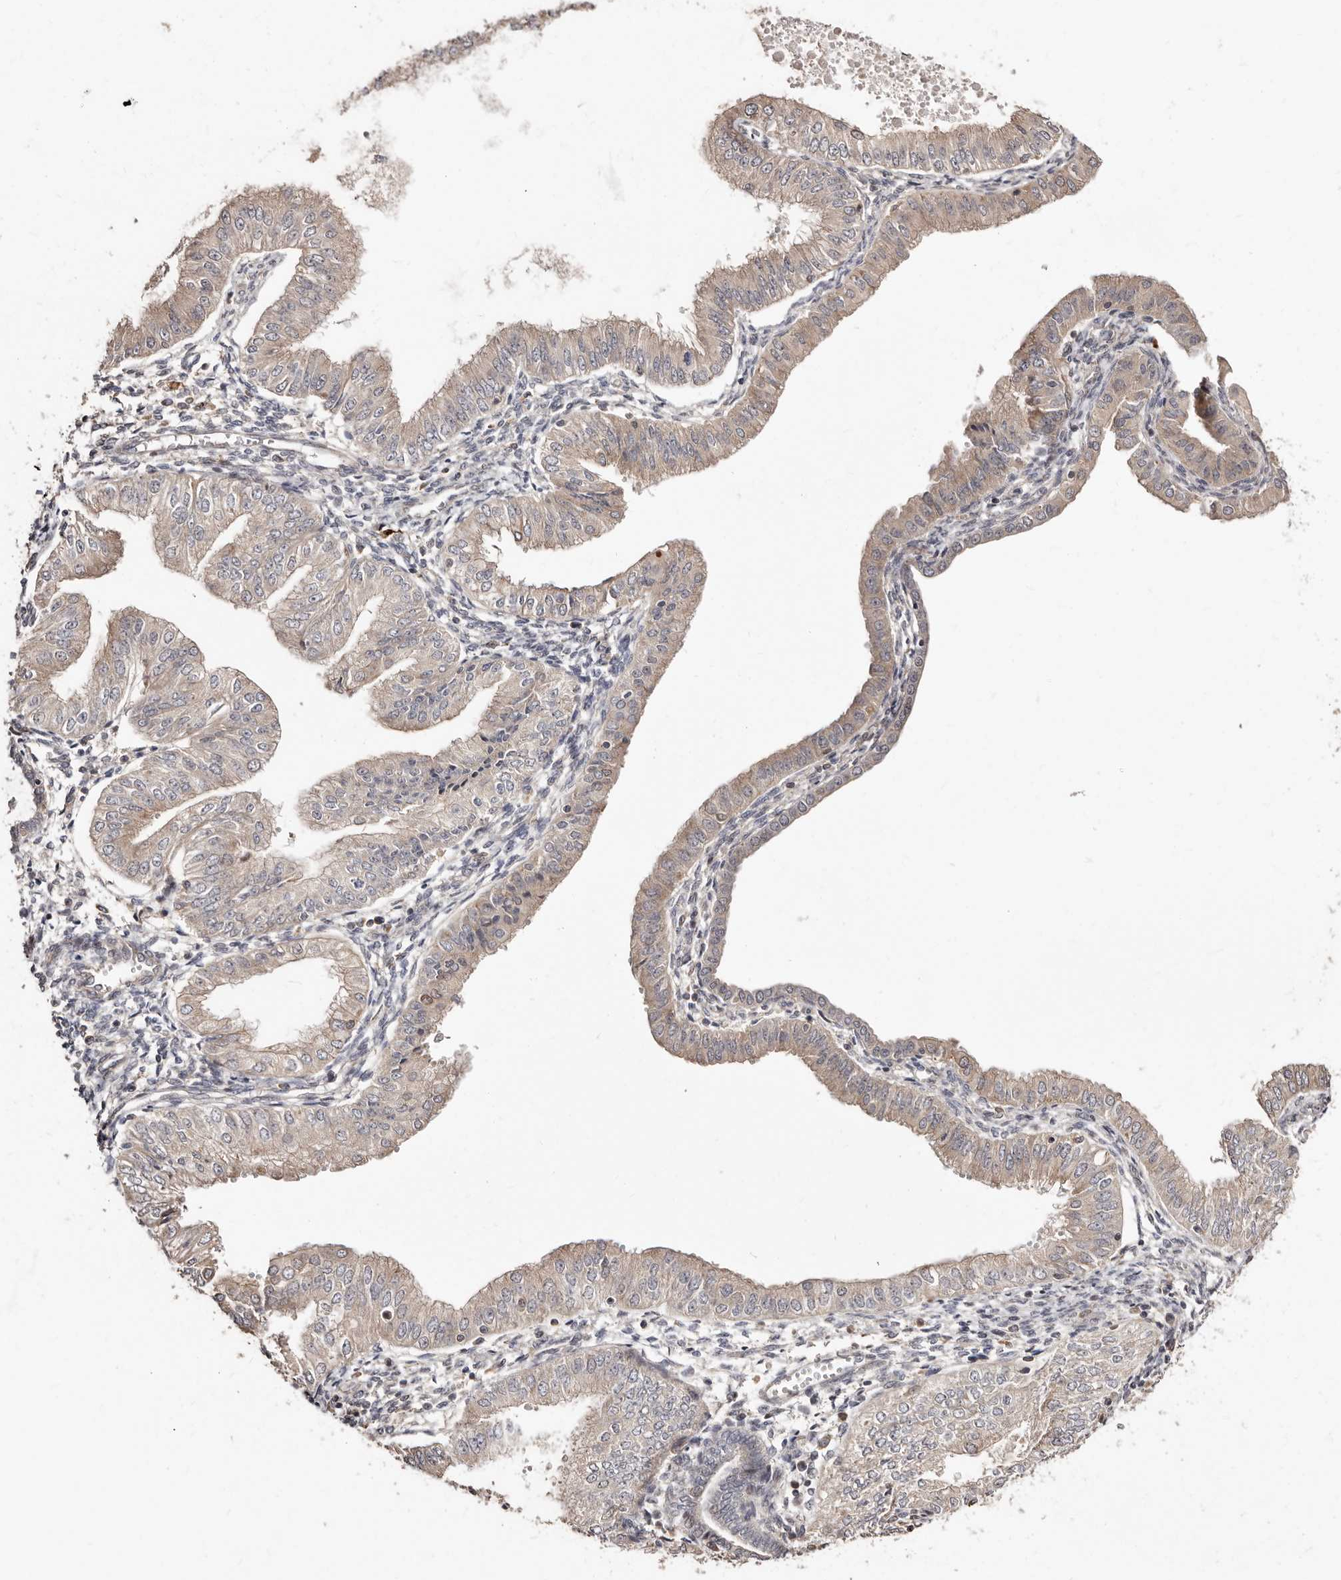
{"staining": {"intensity": "weak", "quantity": "25%-75%", "location": "cytoplasmic/membranous"}, "tissue": "endometrial cancer", "cell_type": "Tumor cells", "image_type": "cancer", "snomed": [{"axis": "morphology", "description": "Normal tissue, NOS"}, {"axis": "morphology", "description": "Adenocarcinoma, NOS"}, {"axis": "topography", "description": "Endometrium"}], "caption": "Protein expression analysis of endometrial adenocarcinoma demonstrates weak cytoplasmic/membranous positivity in about 25%-75% of tumor cells. The staining is performed using DAB brown chromogen to label protein expression. The nuclei are counter-stained blue using hematoxylin.", "gene": "APOL6", "patient": {"sex": "female", "age": 53}}